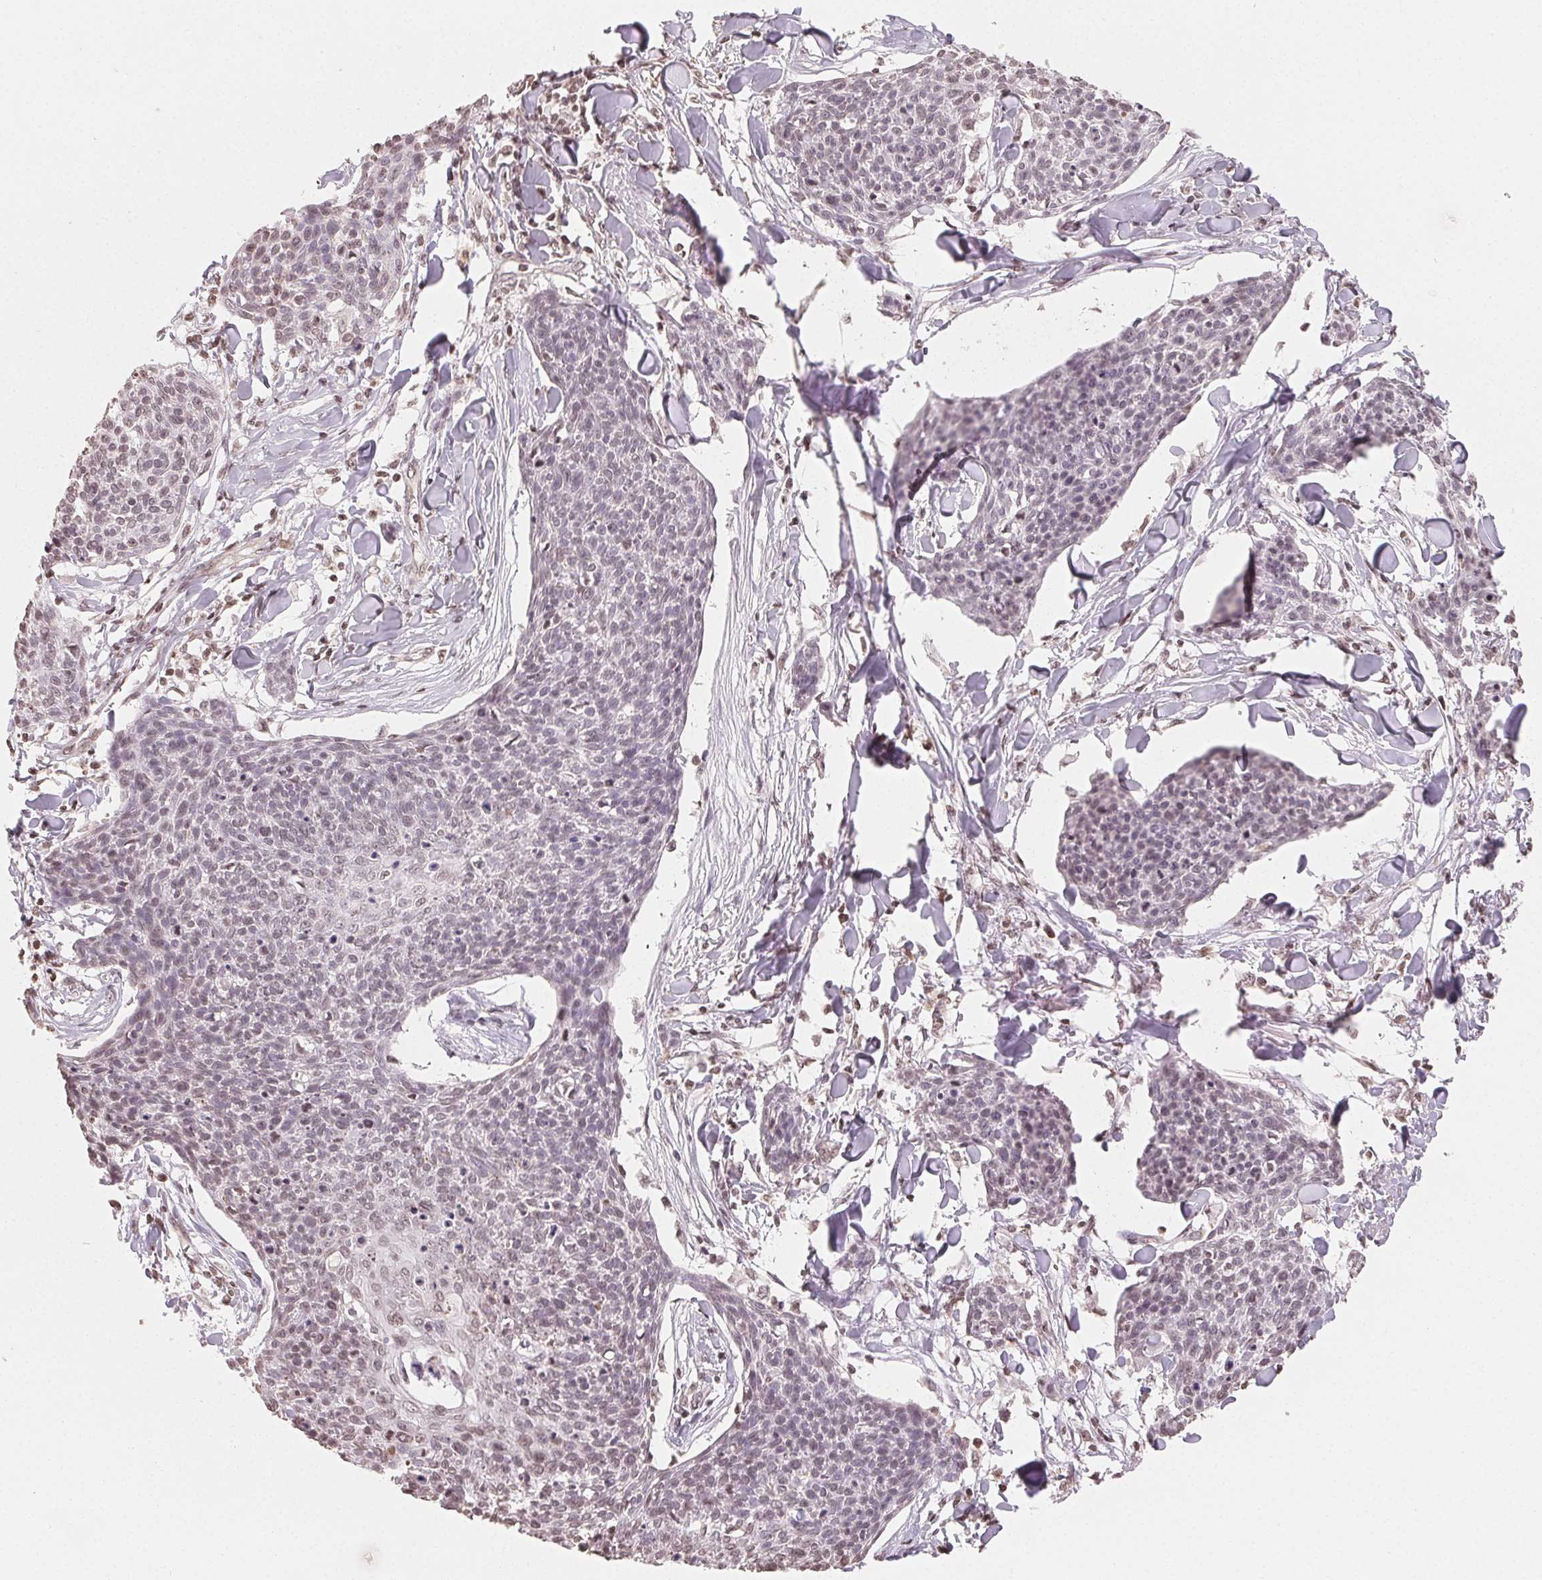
{"staining": {"intensity": "weak", "quantity": "<25%", "location": "nuclear"}, "tissue": "skin cancer", "cell_type": "Tumor cells", "image_type": "cancer", "snomed": [{"axis": "morphology", "description": "Squamous cell carcinoma, NOS"}, {"axis": "topography", "description": "Skin"}, {"axis": "topography", "description": "Vulva"}], "caption": "An image of human skin cancer is negative for staining in tumor cells. (Brightfield microscopy of DAB (3,3'-diaminobenzidine) IHC at high magnification).", "gene": "TBP", "patient": {"sex": "female", "age": 75}}